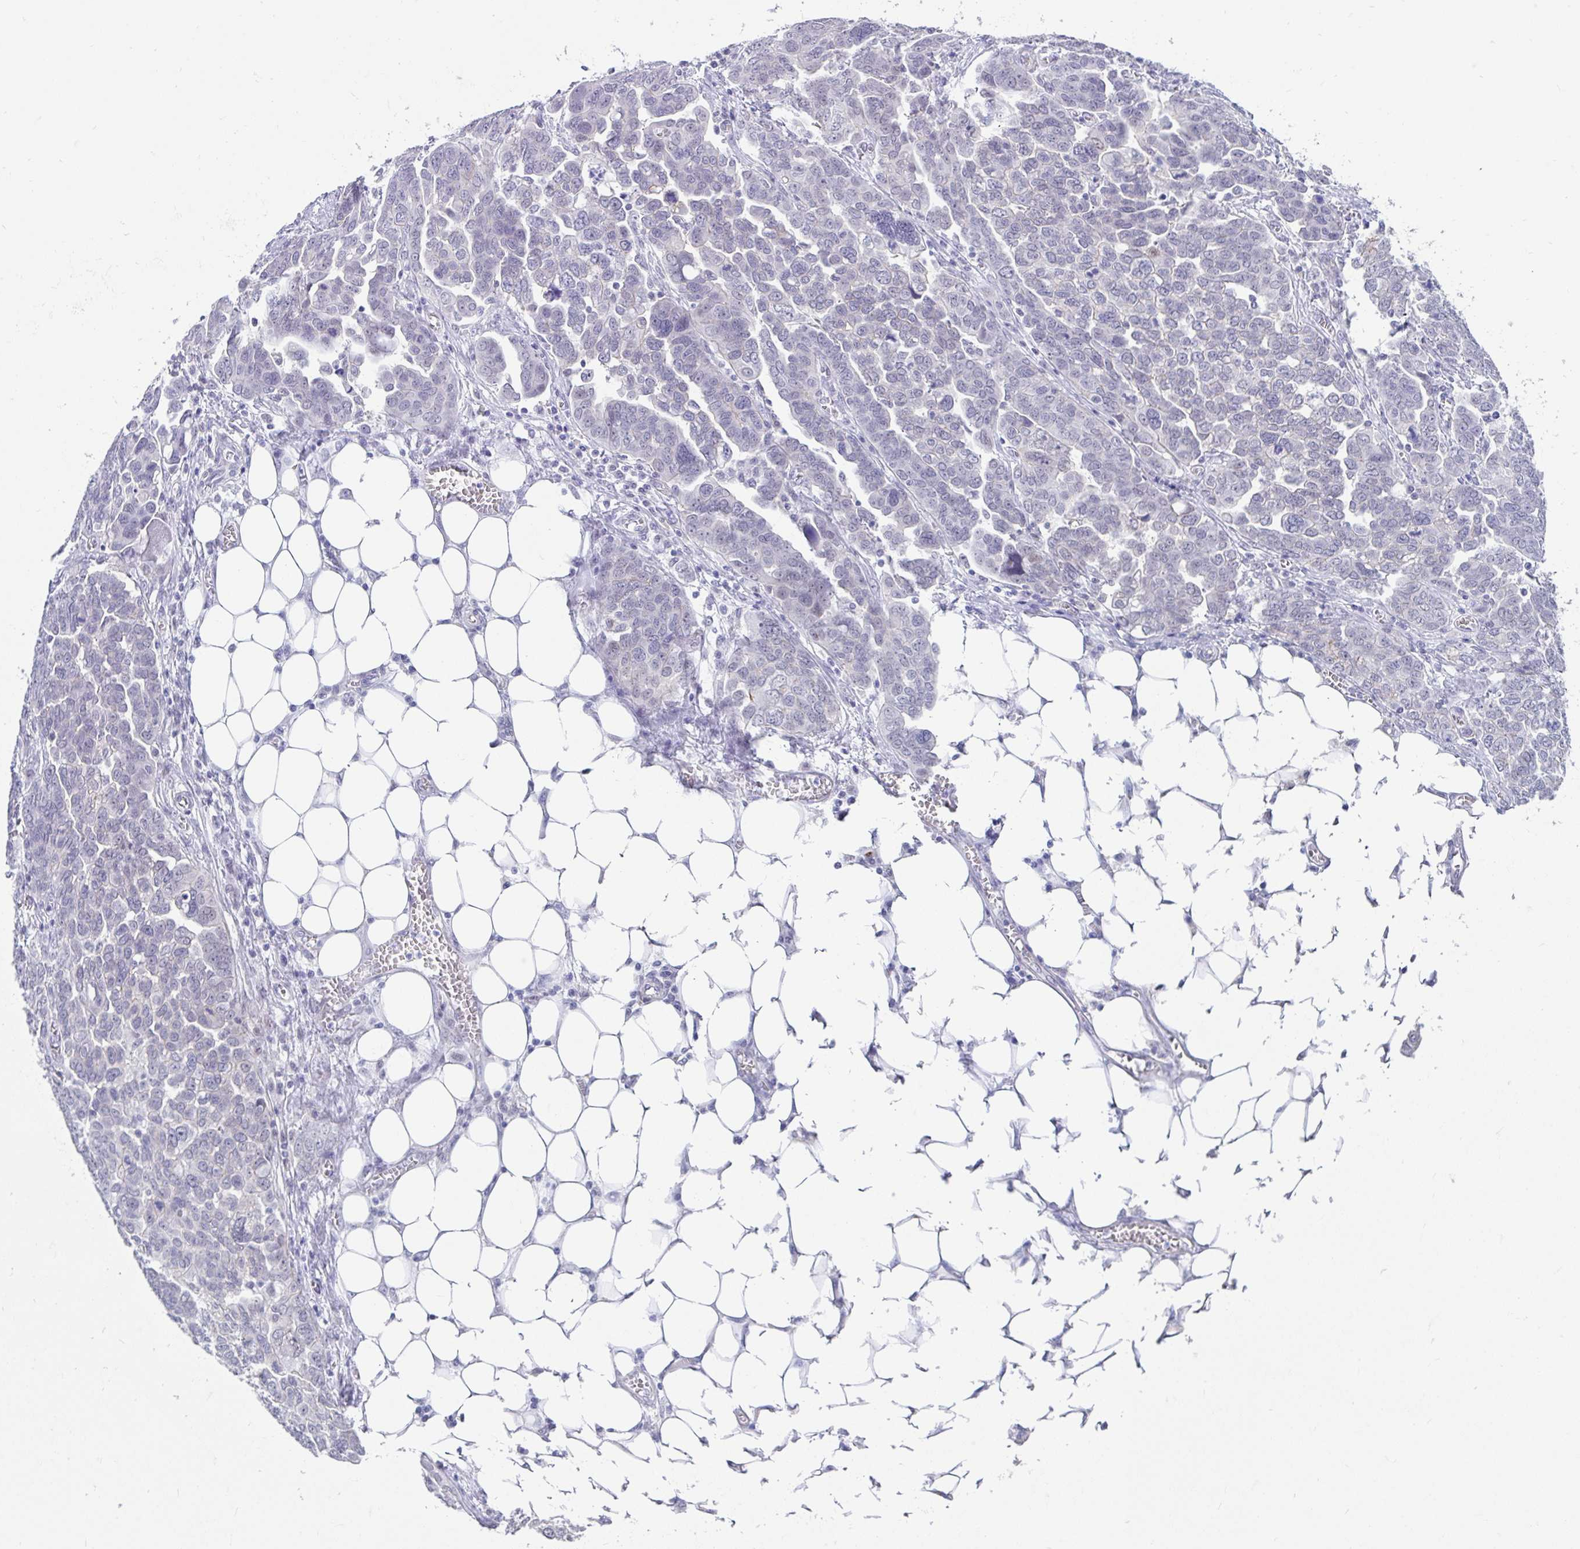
{"staining": {"intensity": "negative", "quantity": "none", "location": "none"}, "tissue": "ovarian cancer", "cell_type": "Tumor cells", "image_type": "cancer", "snomed": [{"axis": "morphology", "description": "Cystadenocarcinoma, serous, NOS"}, {"axis": "topography", "description": "Ovary"}], "caption": "IHC image of serous cystadenocarcinoma (ovarian) stained for a protein (brown), which demonstrates no staining in tumor cells. (DAB (3,3'-diaminobenzidine) IHC with hematoxylin counter stain).", "gene": "DCAF17", "patient": {"sex": "female", "age": 59}}